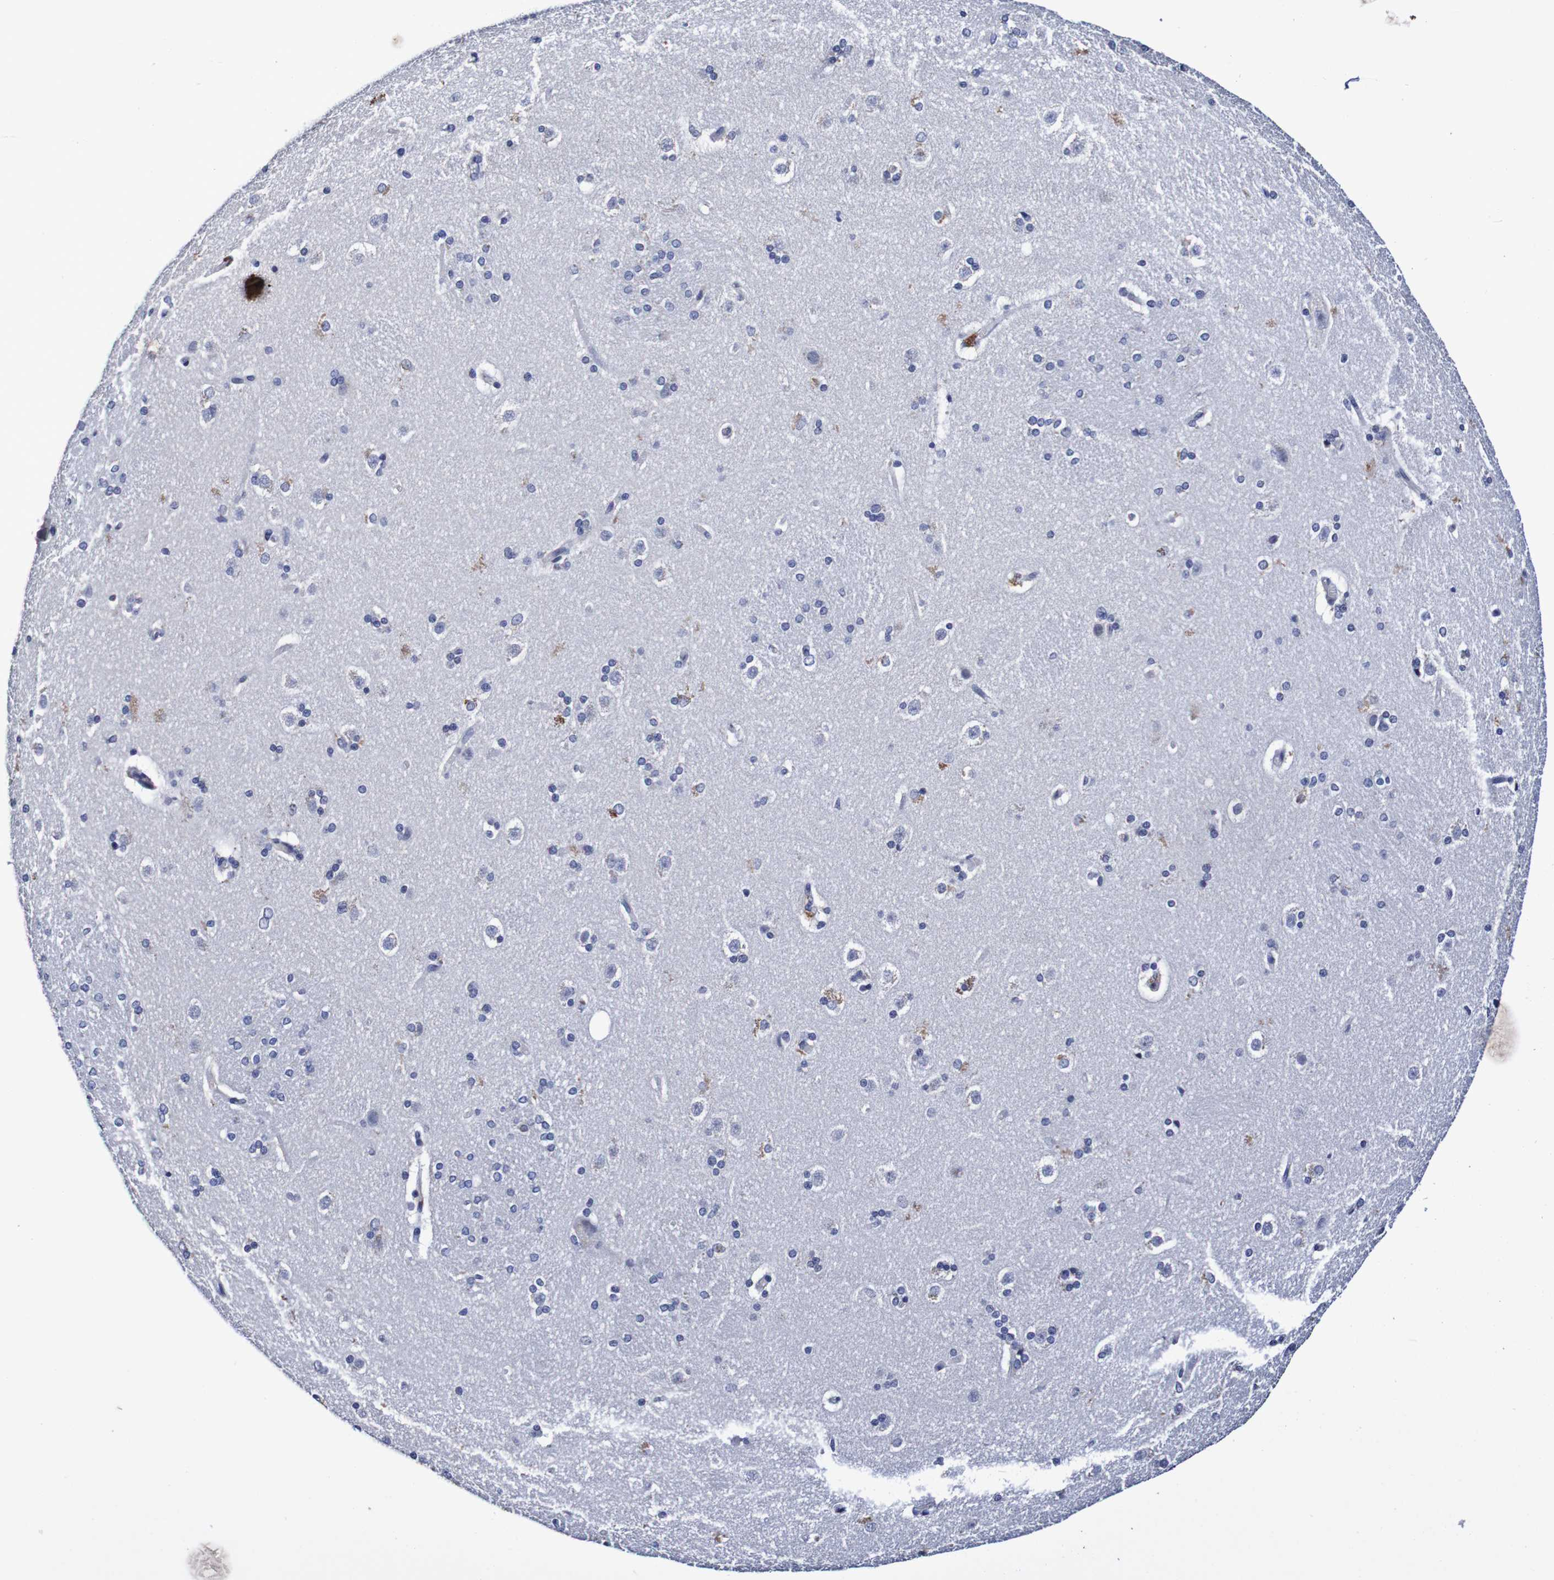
{"staining": {"intensity": "moderate", "quantity": "<25%", "location": "cytoplasmic/membranous"}, "tissue": "caudate", "cell_type": "Glial cells", "image_type": "normal", "snomed": [{"axis": "morphology", "description": "Normal tissue, NOS"}, {"axis": "topography", "description": "Lateral ventricle wall"}], "caption": "Immunohistochemical staining of benign caudate reveals <25% levels of moderate cytoplasmic/membranous protein positivity in approximately <25% of glial cells.", "gene": "ACVR1C", "patient": {"sex": "female", "age": 19}}